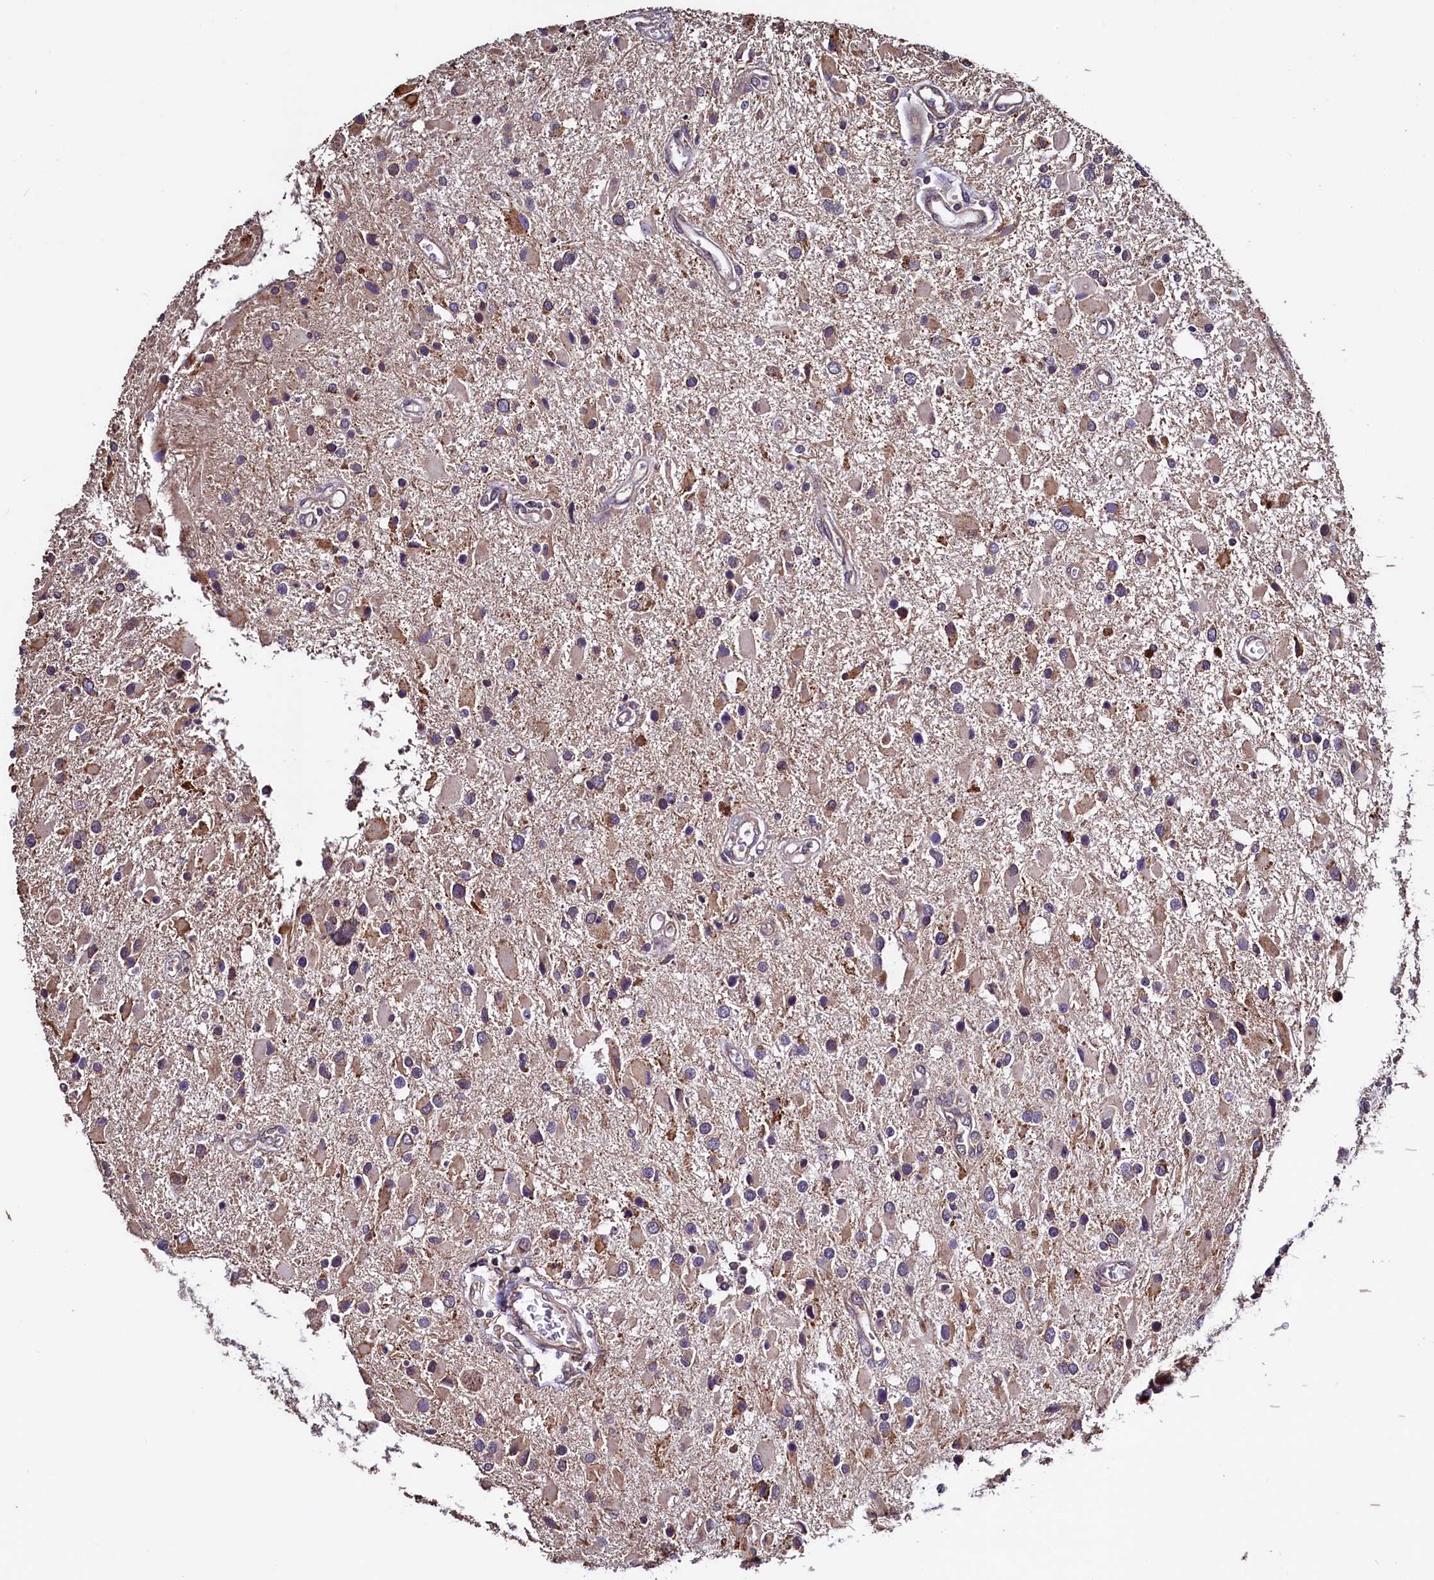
{"staining": {"intensity": "moderate", "quantity": "<25%", "location": "cytoplasmic/membranous"}, "tissue": "glioma", "cell_type": "Tumor cells", "image_type": "cancer", "snomed": [{"axis": "morphology", "description": "Glioma, malignant, High grade"}, {"axis": "topography", "description": "Brain"}], "caption": "DAB (3,3'-diaminobenzidine) immunohistochemical staining of malignant glioma (high-grade) shows moderate cytoplasmic/membranous protein staining in about <25% of tumor cells.", "gene": "RBFA", "patient": {"sex": "male", "age": 53}}